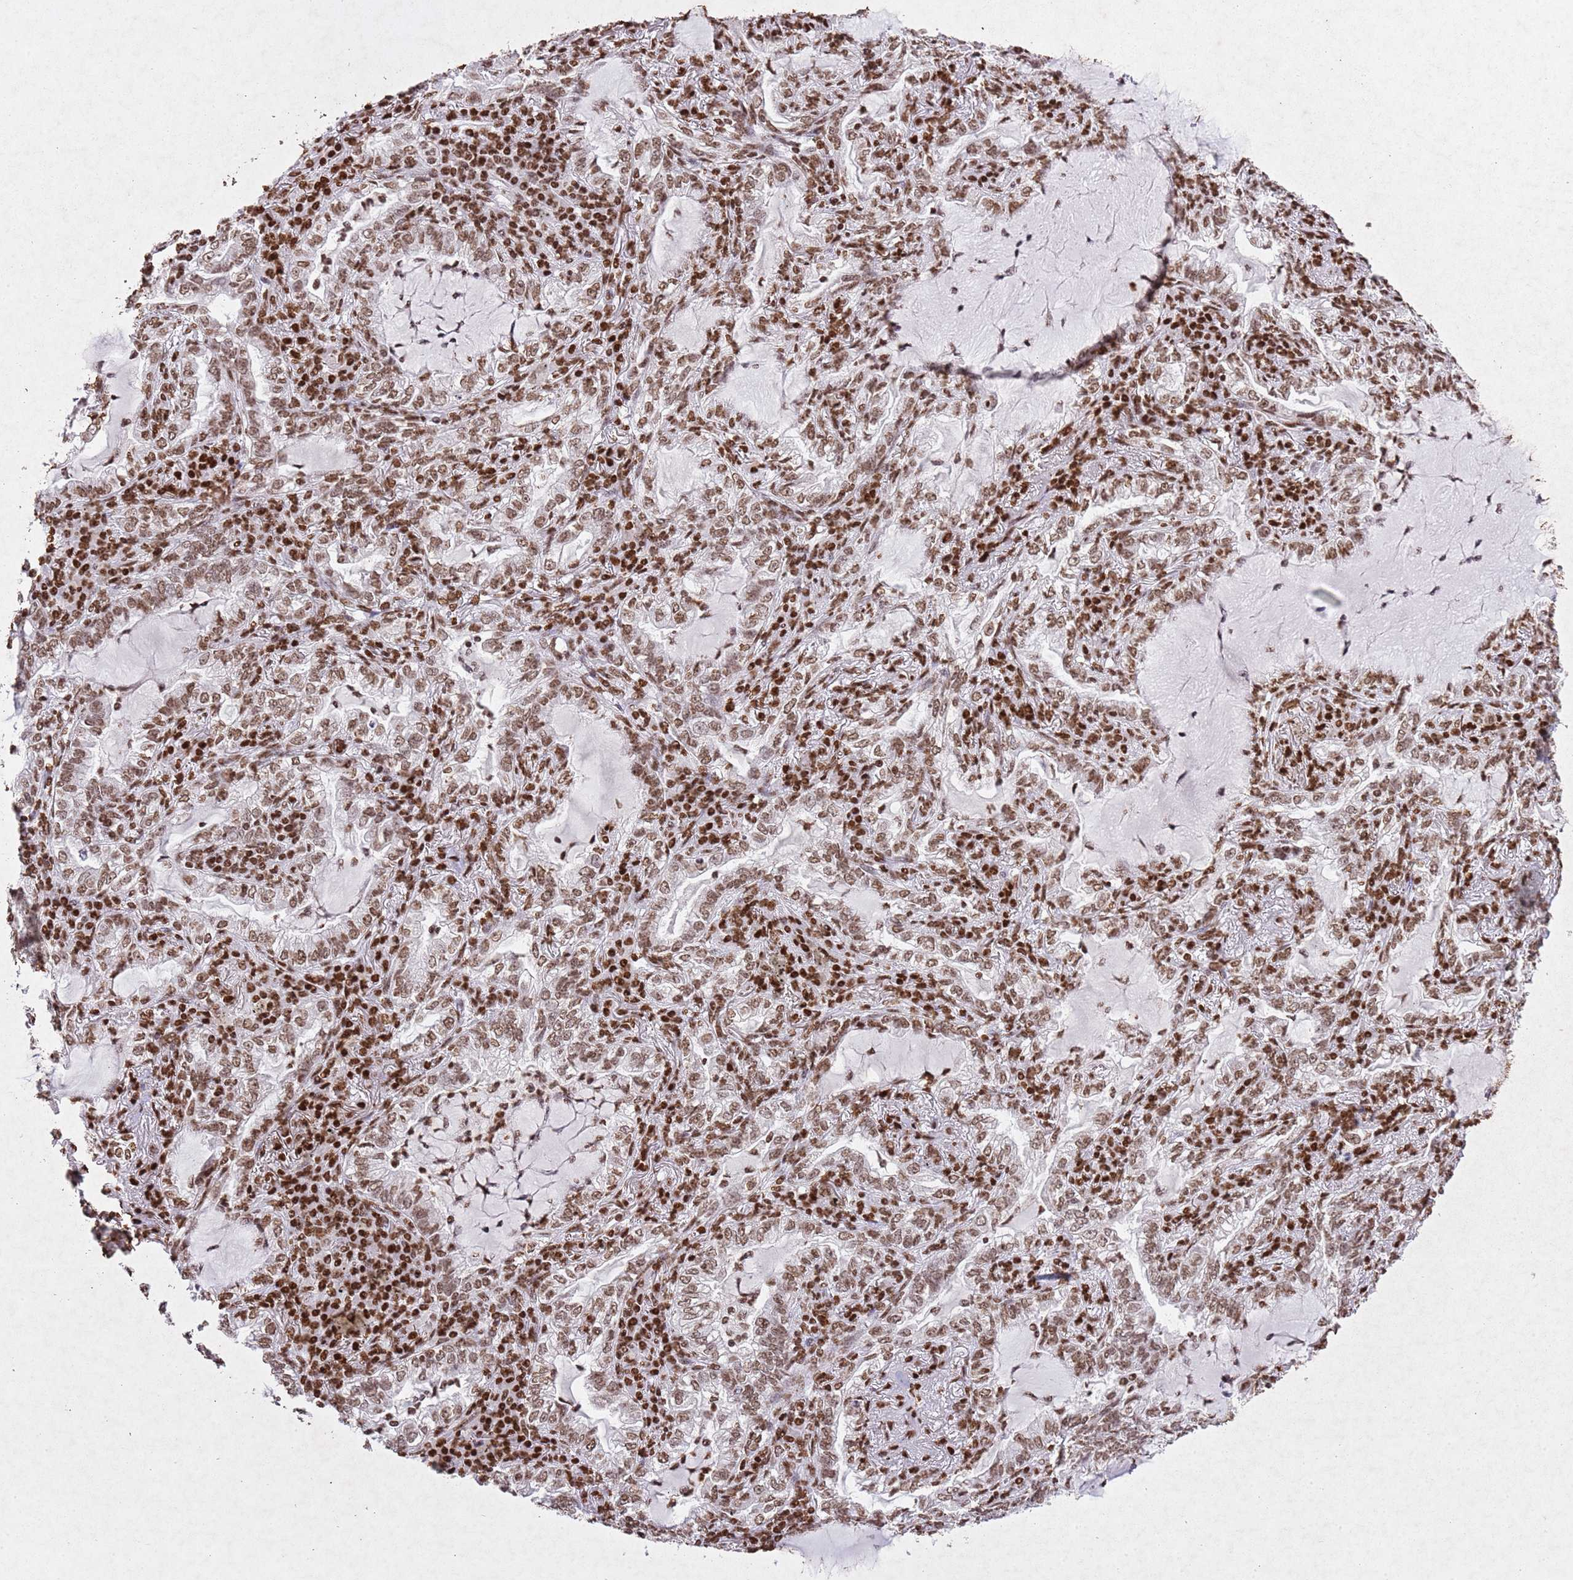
{"staining": {"intensity": "moderate", "quantity": ">75%", "location": "nuclear"}, "tissue": "lung cancer", "cell_type": "Tumor cells", "image_type": "cancer", "snomed": [{"axis": "morphology", "description": "Adenocarcinoma, NOS"}, {"axis": "topography", "description": "Lung"}], "caption": "Lung adenocarcinoma stained with immunohistochemistry (IHC) demonstrates moderate nuclear positivity in approximately >75% of tumor cells.", "gene": "BMAL1", "patient": {"sex": "female", "age": 73}}